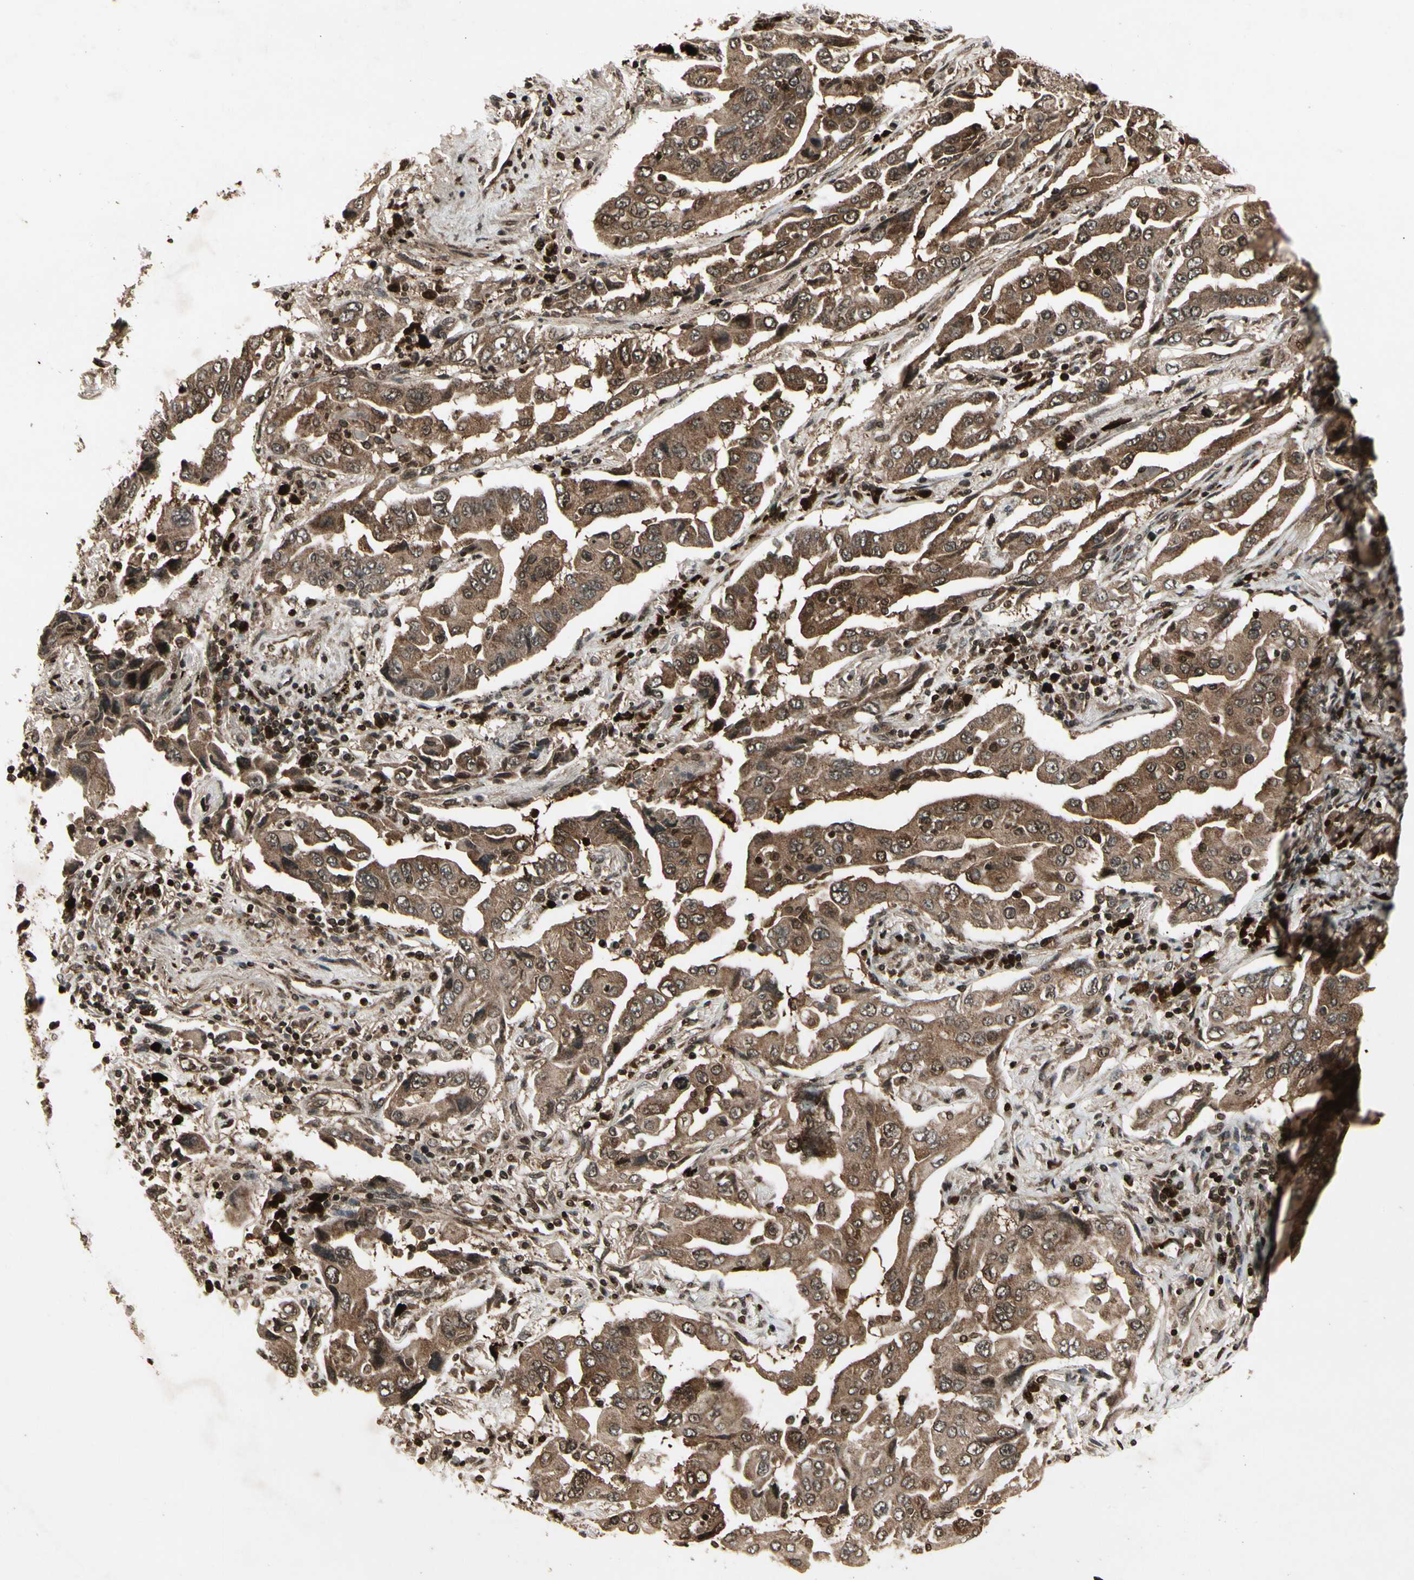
{"staining": {"intensity": "moderate", "quantity": ">75%", "location": "cytoplasmic/membranous"}, "tissue": "lung cancer", "cell_type": "Tumor cells", "image_type": "cancer", "snomed": [{"axis": "morphology", "description": "Adenocarcinoma, NOS"}, {"axis": "topography", "description": "Lung"}], "caption": "DAB (3,3'-diaminobenzidine) immunohistochemical staining of human lung adenocarcinoma exhibits moderate cytoplasmic/membranous protein staining in about >75% of tumor cells.", "gene": "GLRX", "patient": {"sex": "female", "age": 65}}